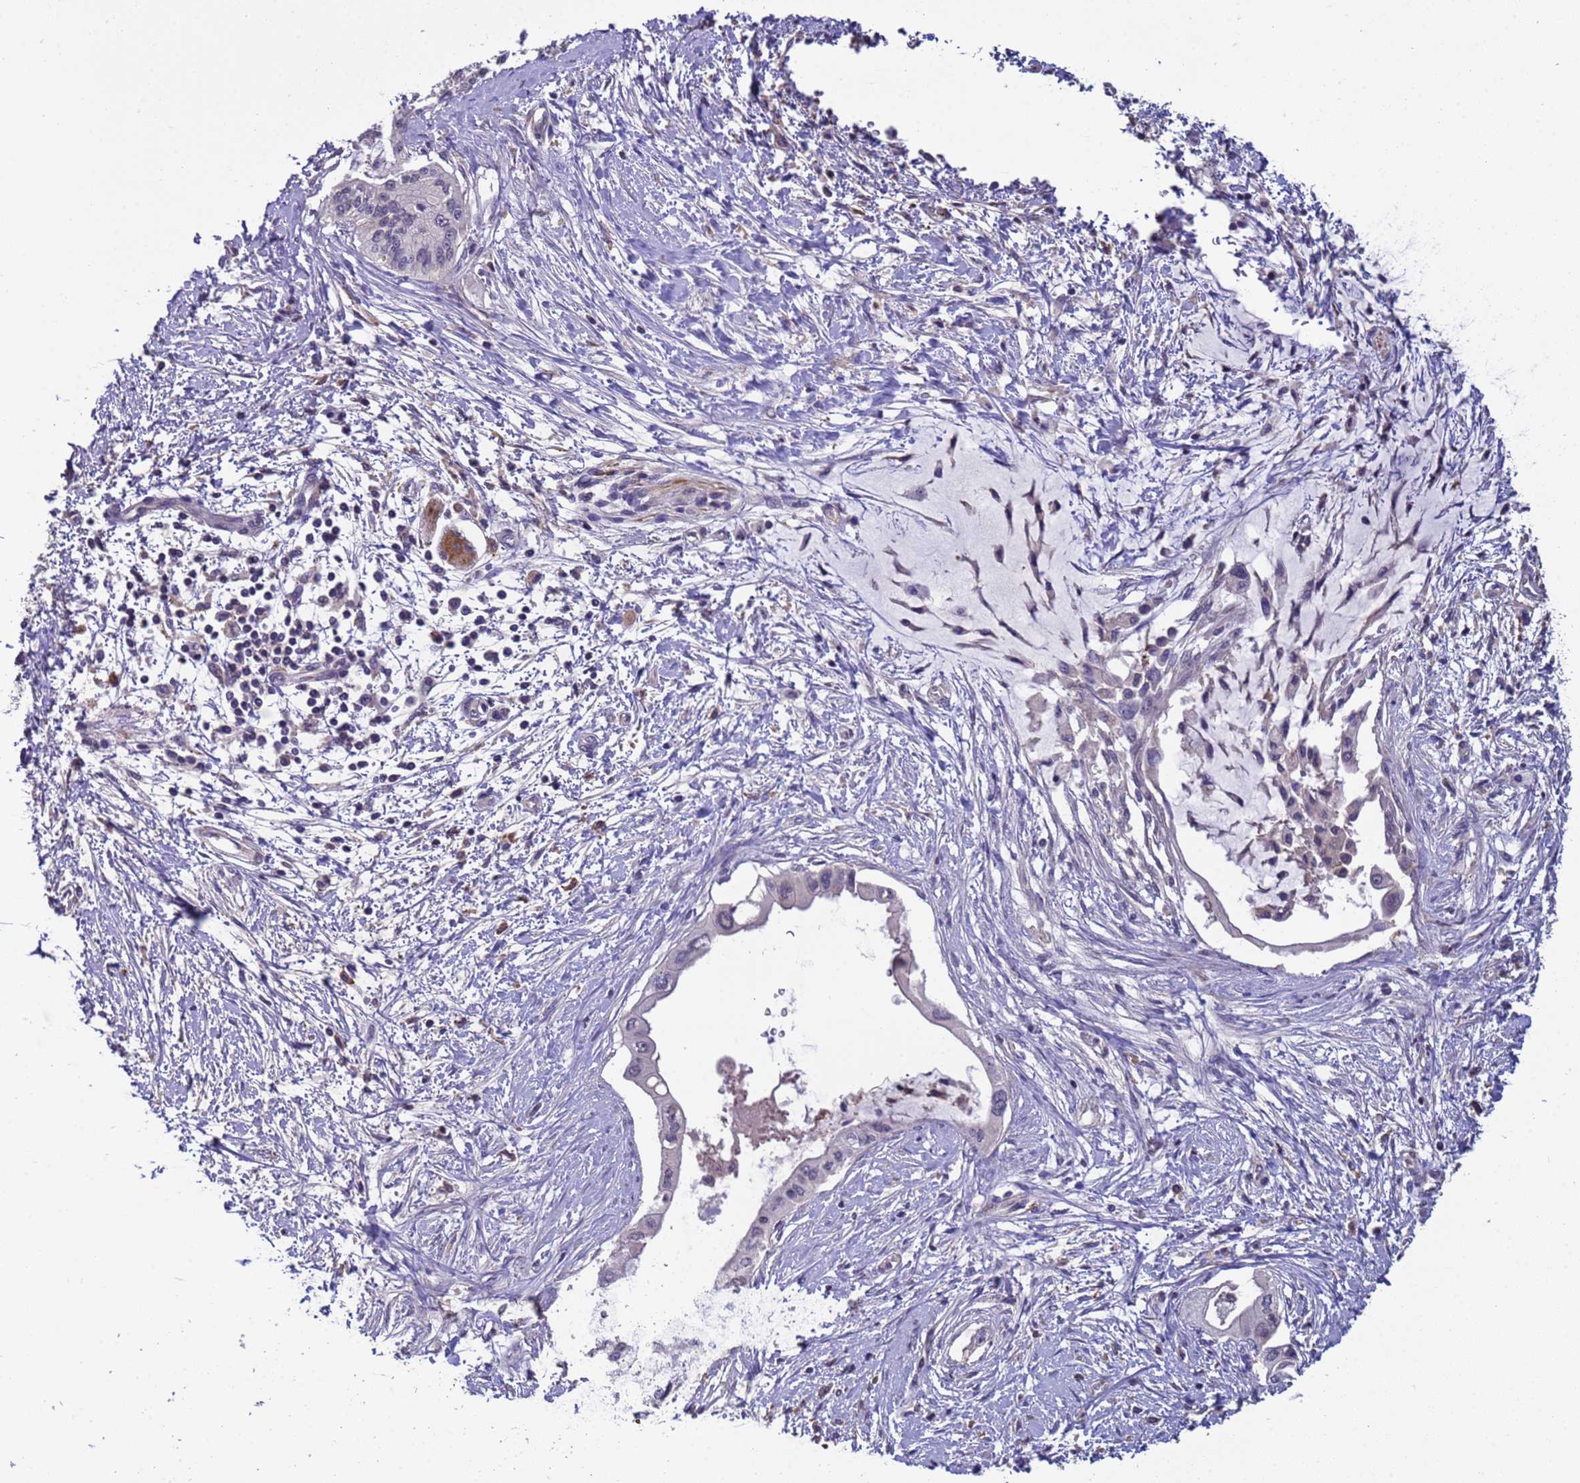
{"staining": {"intensity": "negative", "quantity": "none", "location": "none"}, "tissue": "pancreatic cancer", "cell_type": "Tumor cells", "image_type": "cancer", "snomed": [{"axis": "morphology", "description": "Adenocarcinoma, NOS"}, {"axis": "topography", "description": "Pancreas"}], "caption": "This histopathology image is of pancreatic cancer stained with immunohistochemistry (IHC) to label a protein in brown with the nuclei are counter-stained blue. There is no expression in tumor cells. (DAB immunohistochemistry (IHC) visualized using brightfield microscopy, high magnification).", "gene": "ZNF248", "patient": {"sex": "male", "age": 46}}